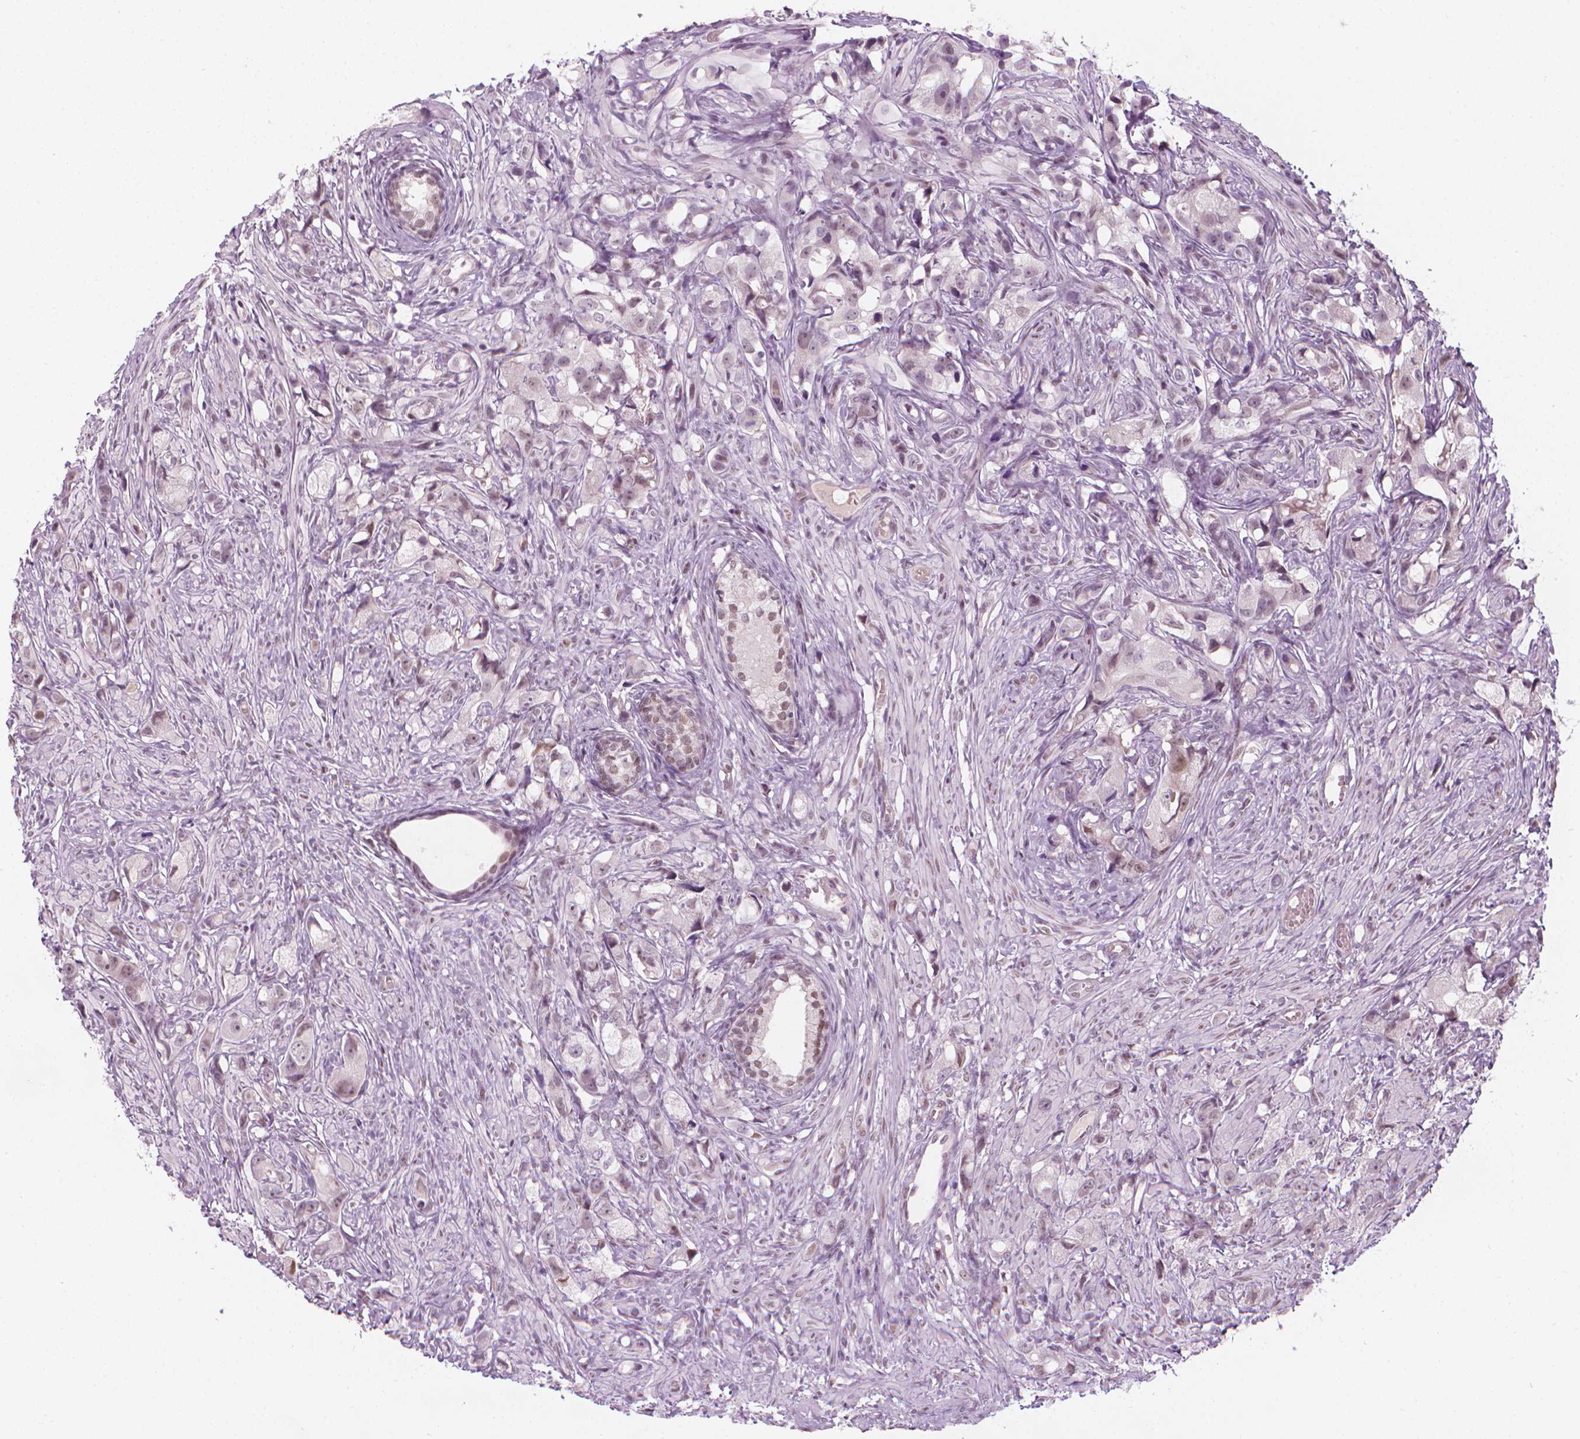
{"staining": {"intensity": "weak", "quantity": "<25%", "location": "nuclear"}, "tissue": "prostate cancer", "cell_type": "Tumor cells", "image_type": "cancer", "snomed": [{"axis": "morphology", "description": "Adenocarcinoma, High grade"}, {"axis": "topography", "description": "Prostate"}], "caption": "Immunohistochemistry (IHC) photomicrograph of neoplastic tissue: human prostate cancer stained with DAB displays no significant protein expression in tumor cells.", "gene": "CDKN1C", "patient": {"sex": "male", "age": 75}}